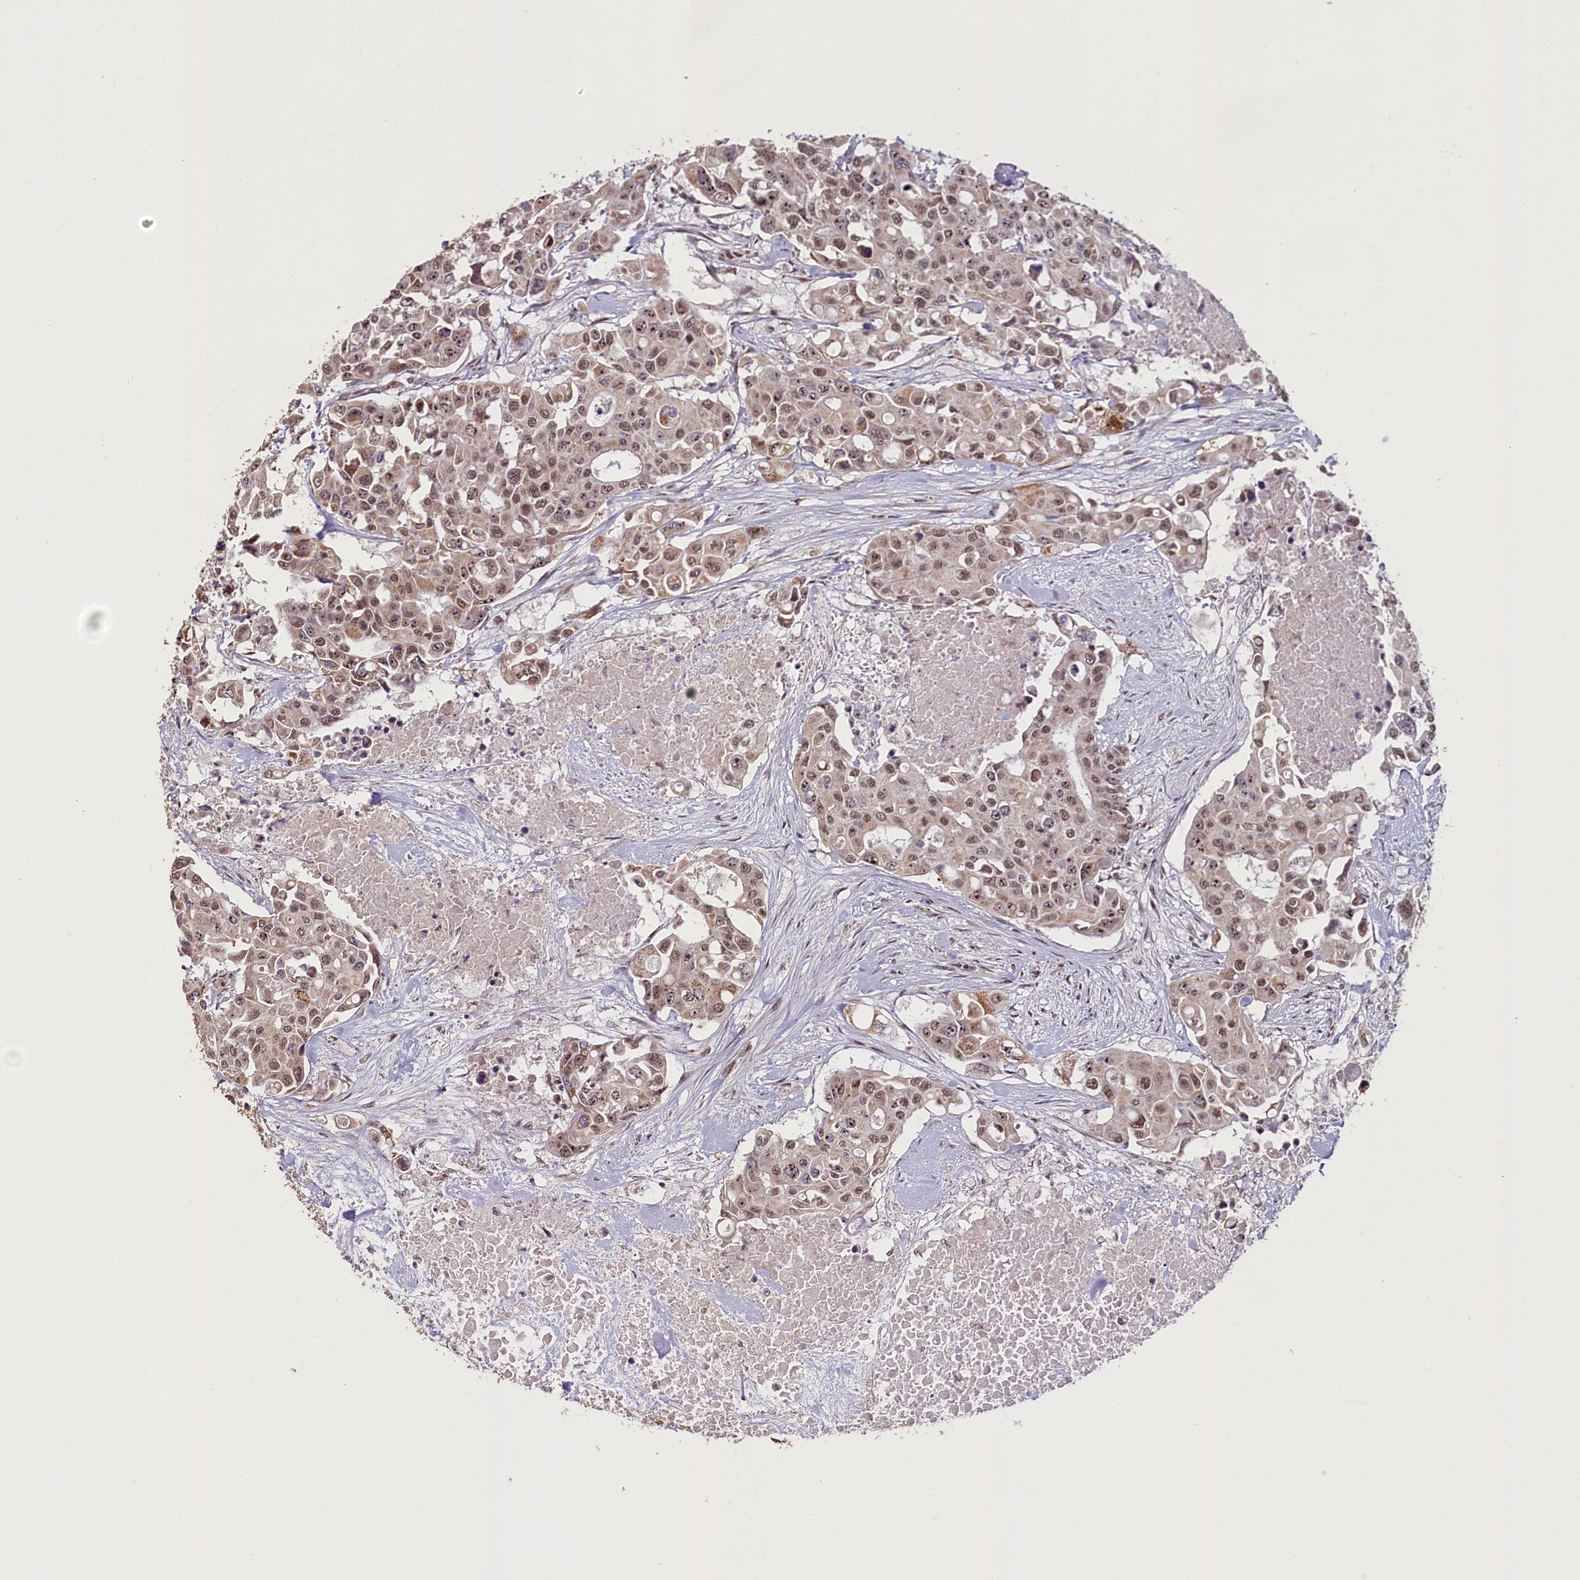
{"staining": {"intensity": "moderate", "quantity": ">75%", "location": "nuclear"}, "tissue": "colorectal cancer", "cell_type": "Tumor cells", "image_type": "cancer", "snomed": [{"axis": "morphology", "description": "Adenocarcinoma, NOS"}, {"axis": "topography", "description": "Colon"}], "caption": "DAB (3,3'-diaminobenzidine) immunohistochemical staining of human colorectal cancer (adenocarcinoma) displays moderate nuclear protein expression in approximately >75% of tumor cells. The staining is performed using DAB (3,3'-diaminobenzidine) brown chromogen to label protein expression. The nuclei are counter-stained blue using hematoxylin.", "gene": "PDE6D", "patient": {"sex": "male", "age": 77}}